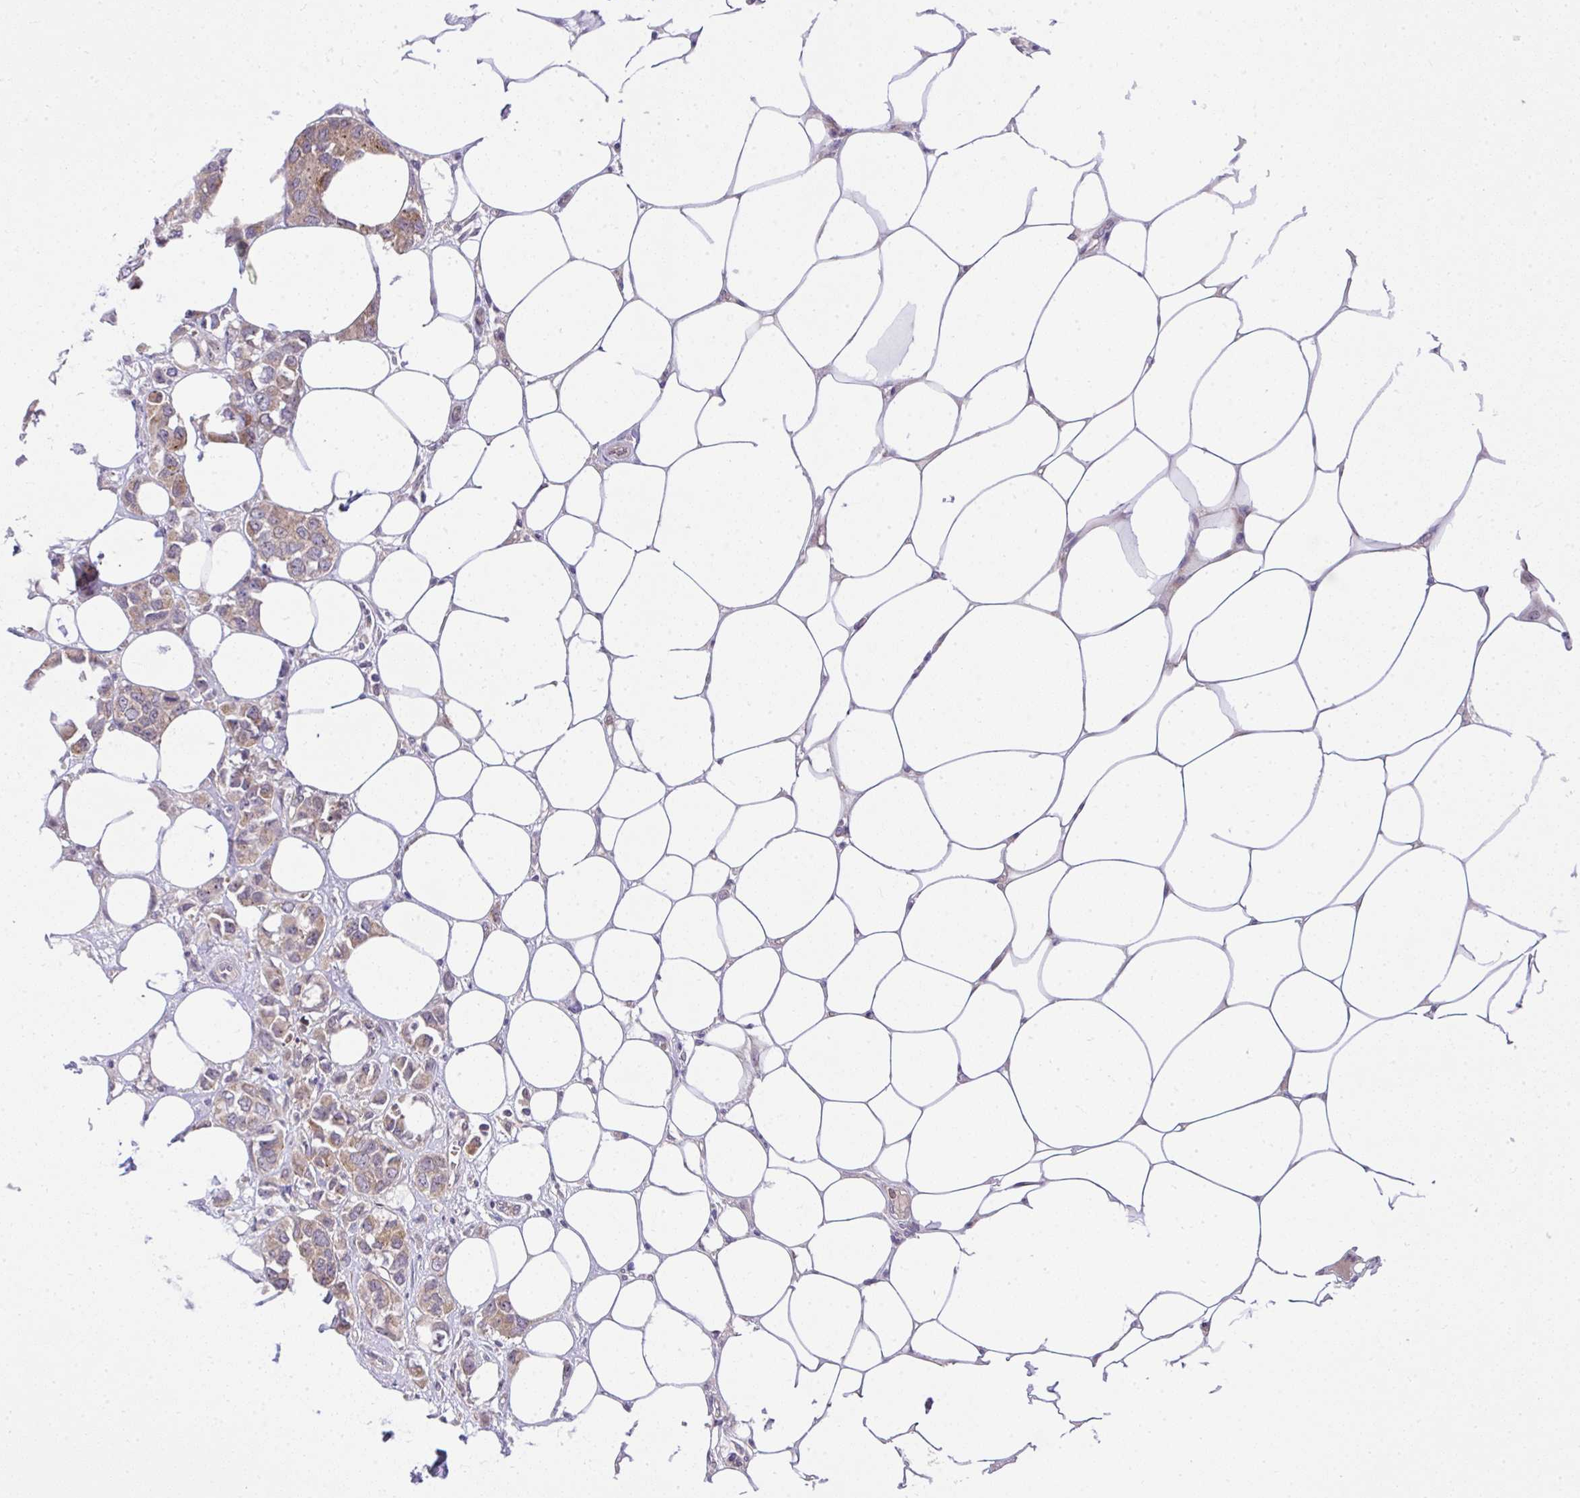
{"staining": {"intensity": "weak", "quantity": "25%-75%", "location": "cytoplasmic/membranous"}, "tissue": "breast cancer", "cell_type": "Tumor cells", "image_type": "cancer", "snomed": [{"axis": "morphology", "description": "Lobular carcinoma"}, {"axis": "topography", "description": "Breast"}], "caption": "Weak cytoplasmic/membranous positivity is identified in about 25%-75% of tumor cells in breast lobular carcinoma.", "gene": "CHIA", "patient": {"sex": "female", "age": 91}}